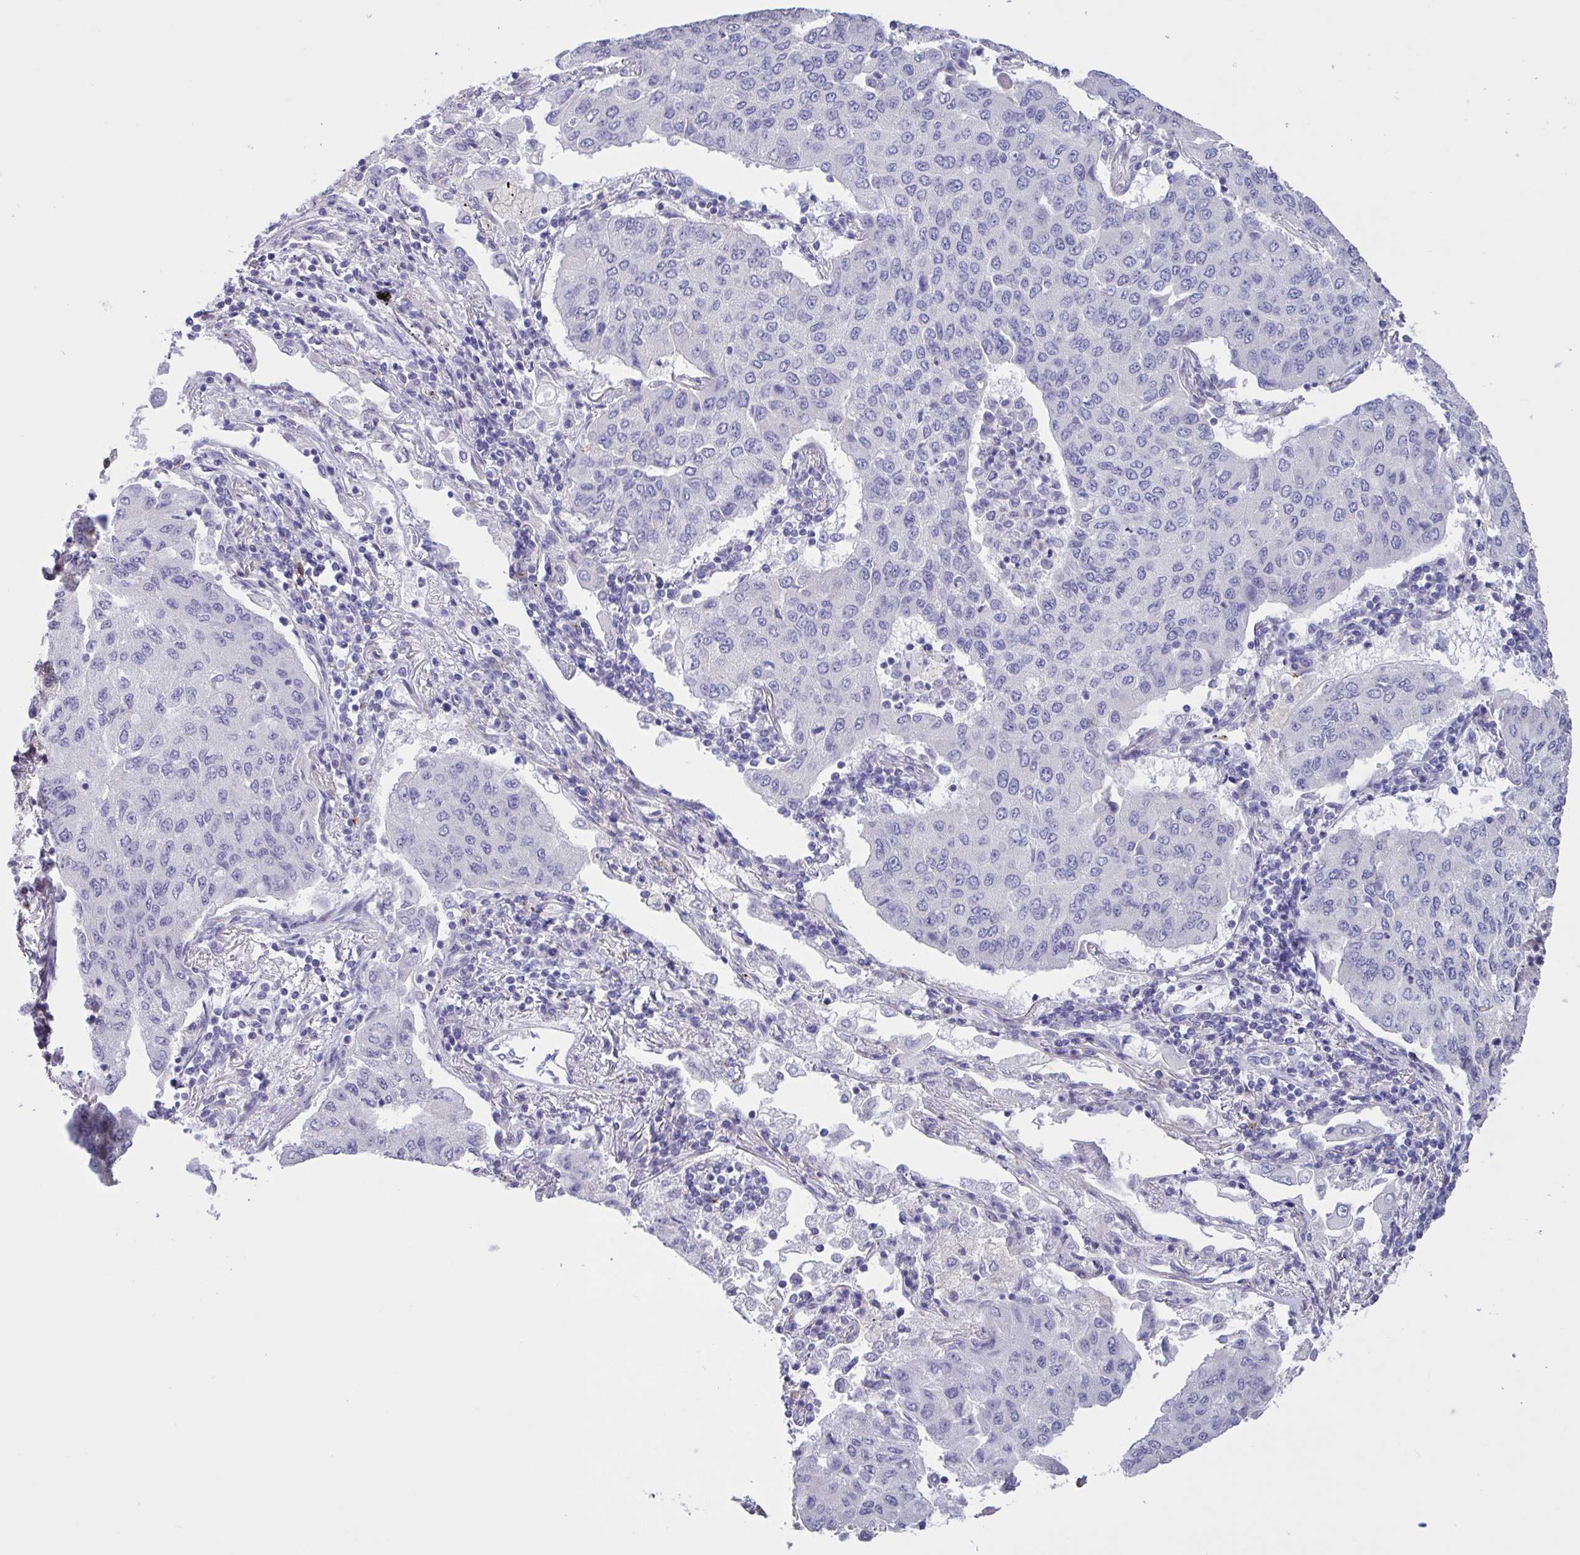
{"staining": {"intensity": "negative", "quantity": "none", "location": "none"}, "tissue": "lung cancer", "cell_type": "Tumor cells", "image_type": "cancer", "snomed": [{"axis": "morphology", "description": "Squamous cell carcinoma, NOS"}, {"axis": "topography", "description": "Lung"}], "caption": "A micrograph of human lung cancer (squamous cell carcinoma) is negative for staining in tumor cells.", "gene": "MRGPRX2", "patient": {"sex": "male", "age": 74}}